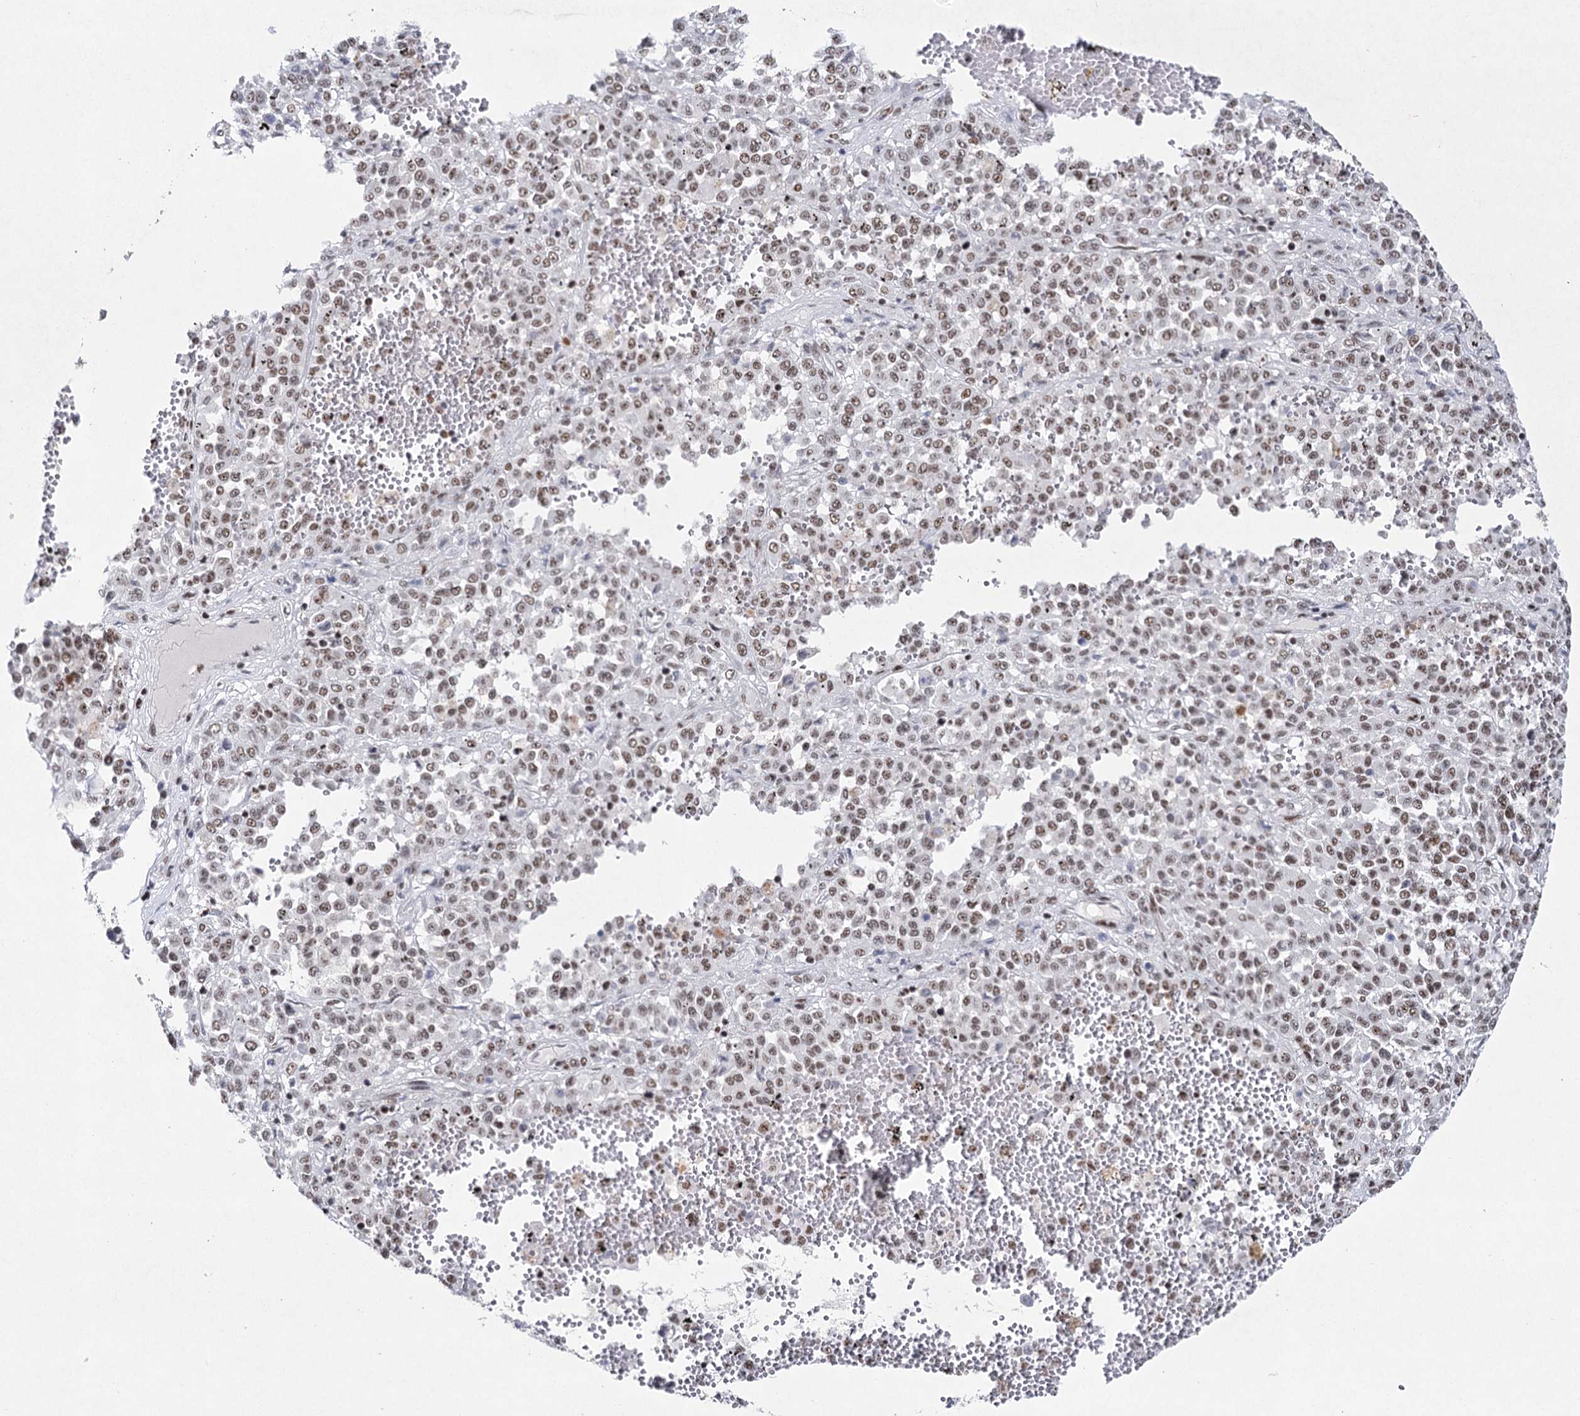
{"staining": {"intensity": "moderate", "quantity": ">75%", "location": "nuclear"}, "tissue": "melanoma", "cell_type": "Tumor cells", "image_type": "cancer", "snomed": [{"axis": "morphology", "description": "Malignant melanoma, Metastatic site"}, {"axis": "topography", "description": "Pancreas"}], "caption": "Immunohistochemistry micrograph of malignant melanoma (metastatic site) stained for a protein (brown), which reveals medium levels of moderate nuclear staining in approximately >75% of tumor cells.", "gene": "SCAF8", "patient": {"sex": "female", "age": 30}}